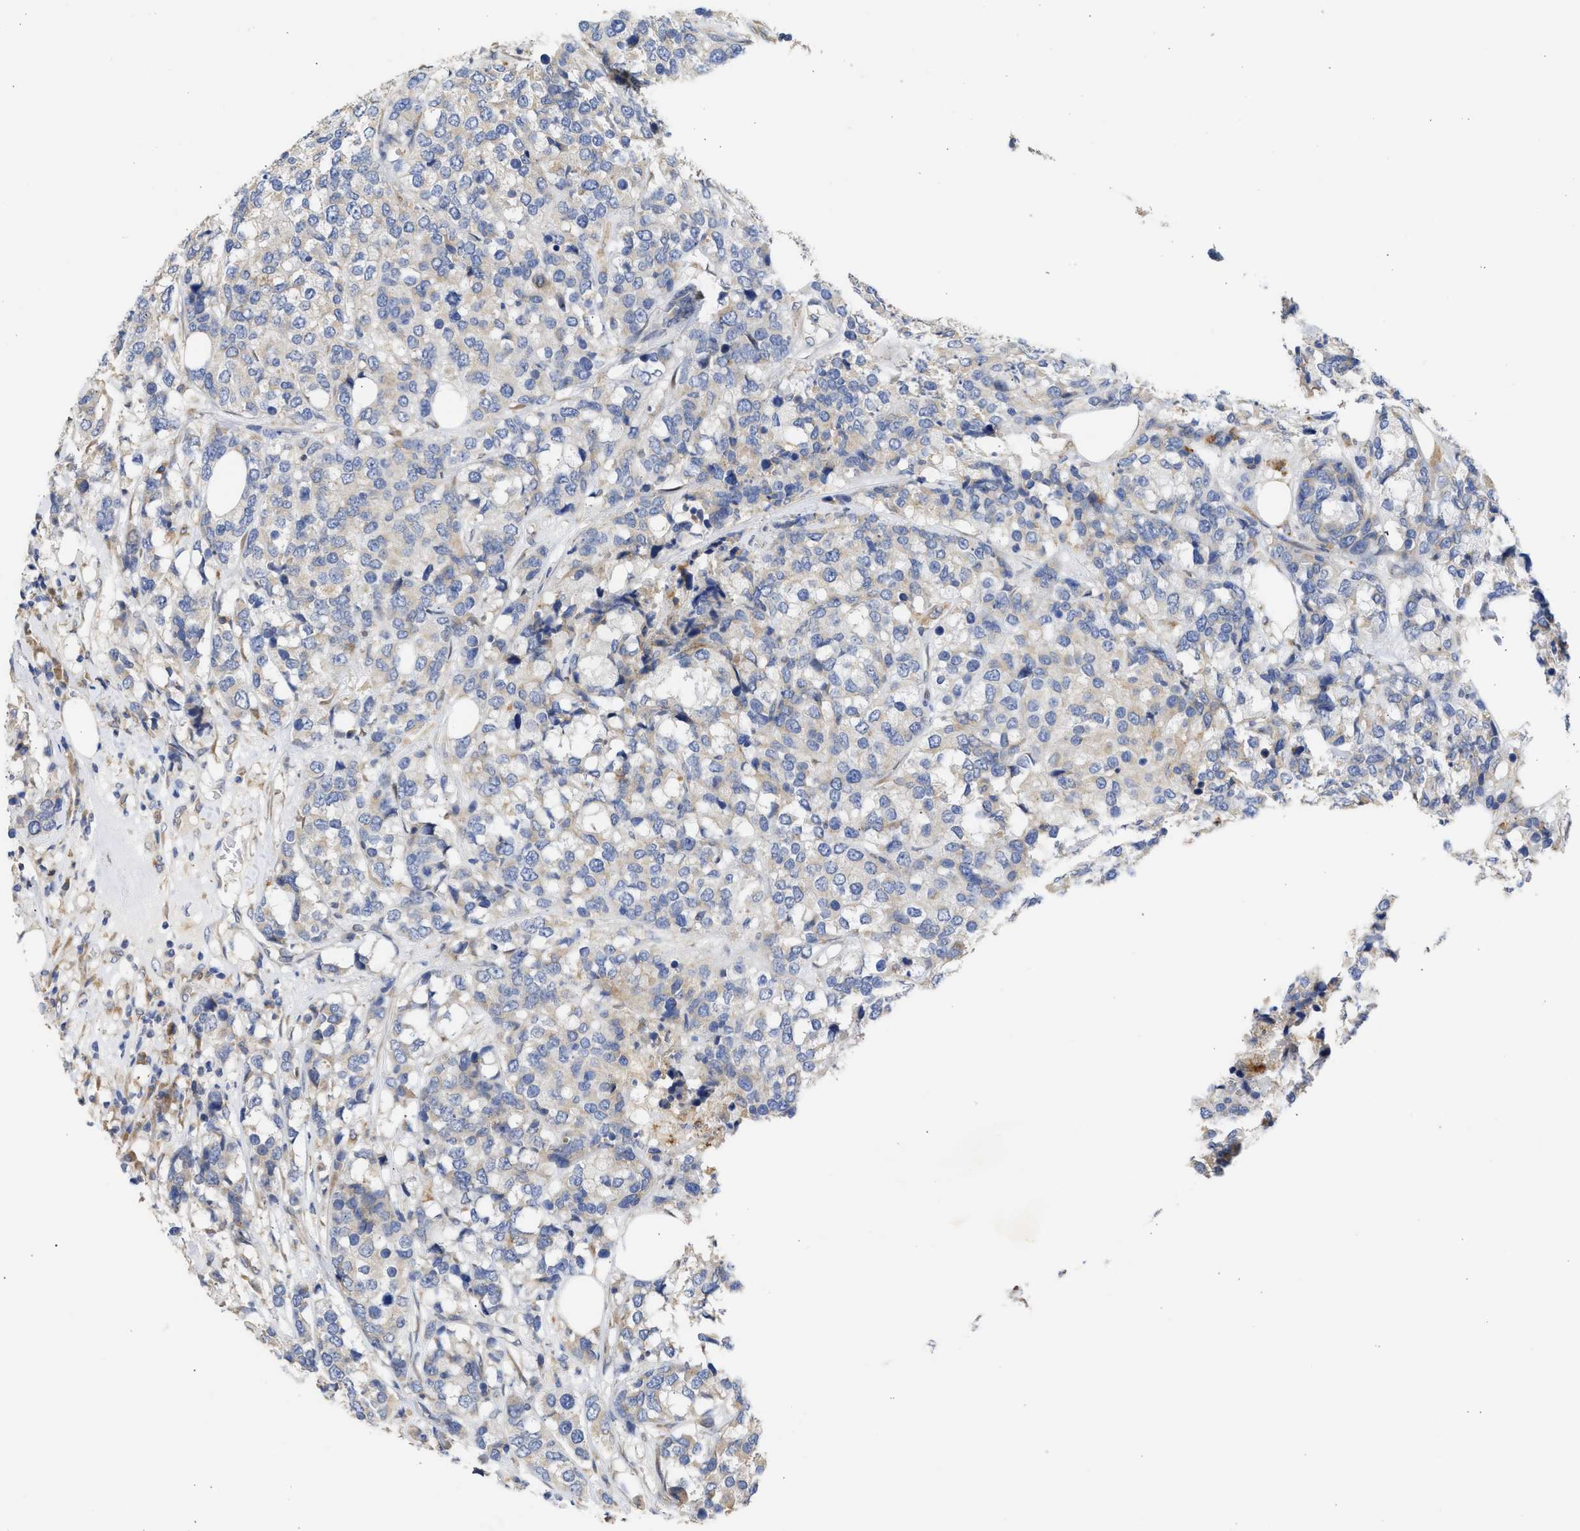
{"staining": {"intensity": "weak", "quantity": "<25%", "location": "cytoplasmic/membranous"}, "tissue": "breast cancer", "cell_type": "Tumor cells", "image_type": "cancer", "snomed": [{"axis": "morphology", "description": "Lobular carcinoma"}, {"axis": "topography", "description": "Breast"}], "caption": "This is an immunohistochemistry (IHC) image of human breast lobular carcinoma. There is no staining in tumor cells.", "gene": "TMED1", "patient": {"sex": "female", "age": 59}}